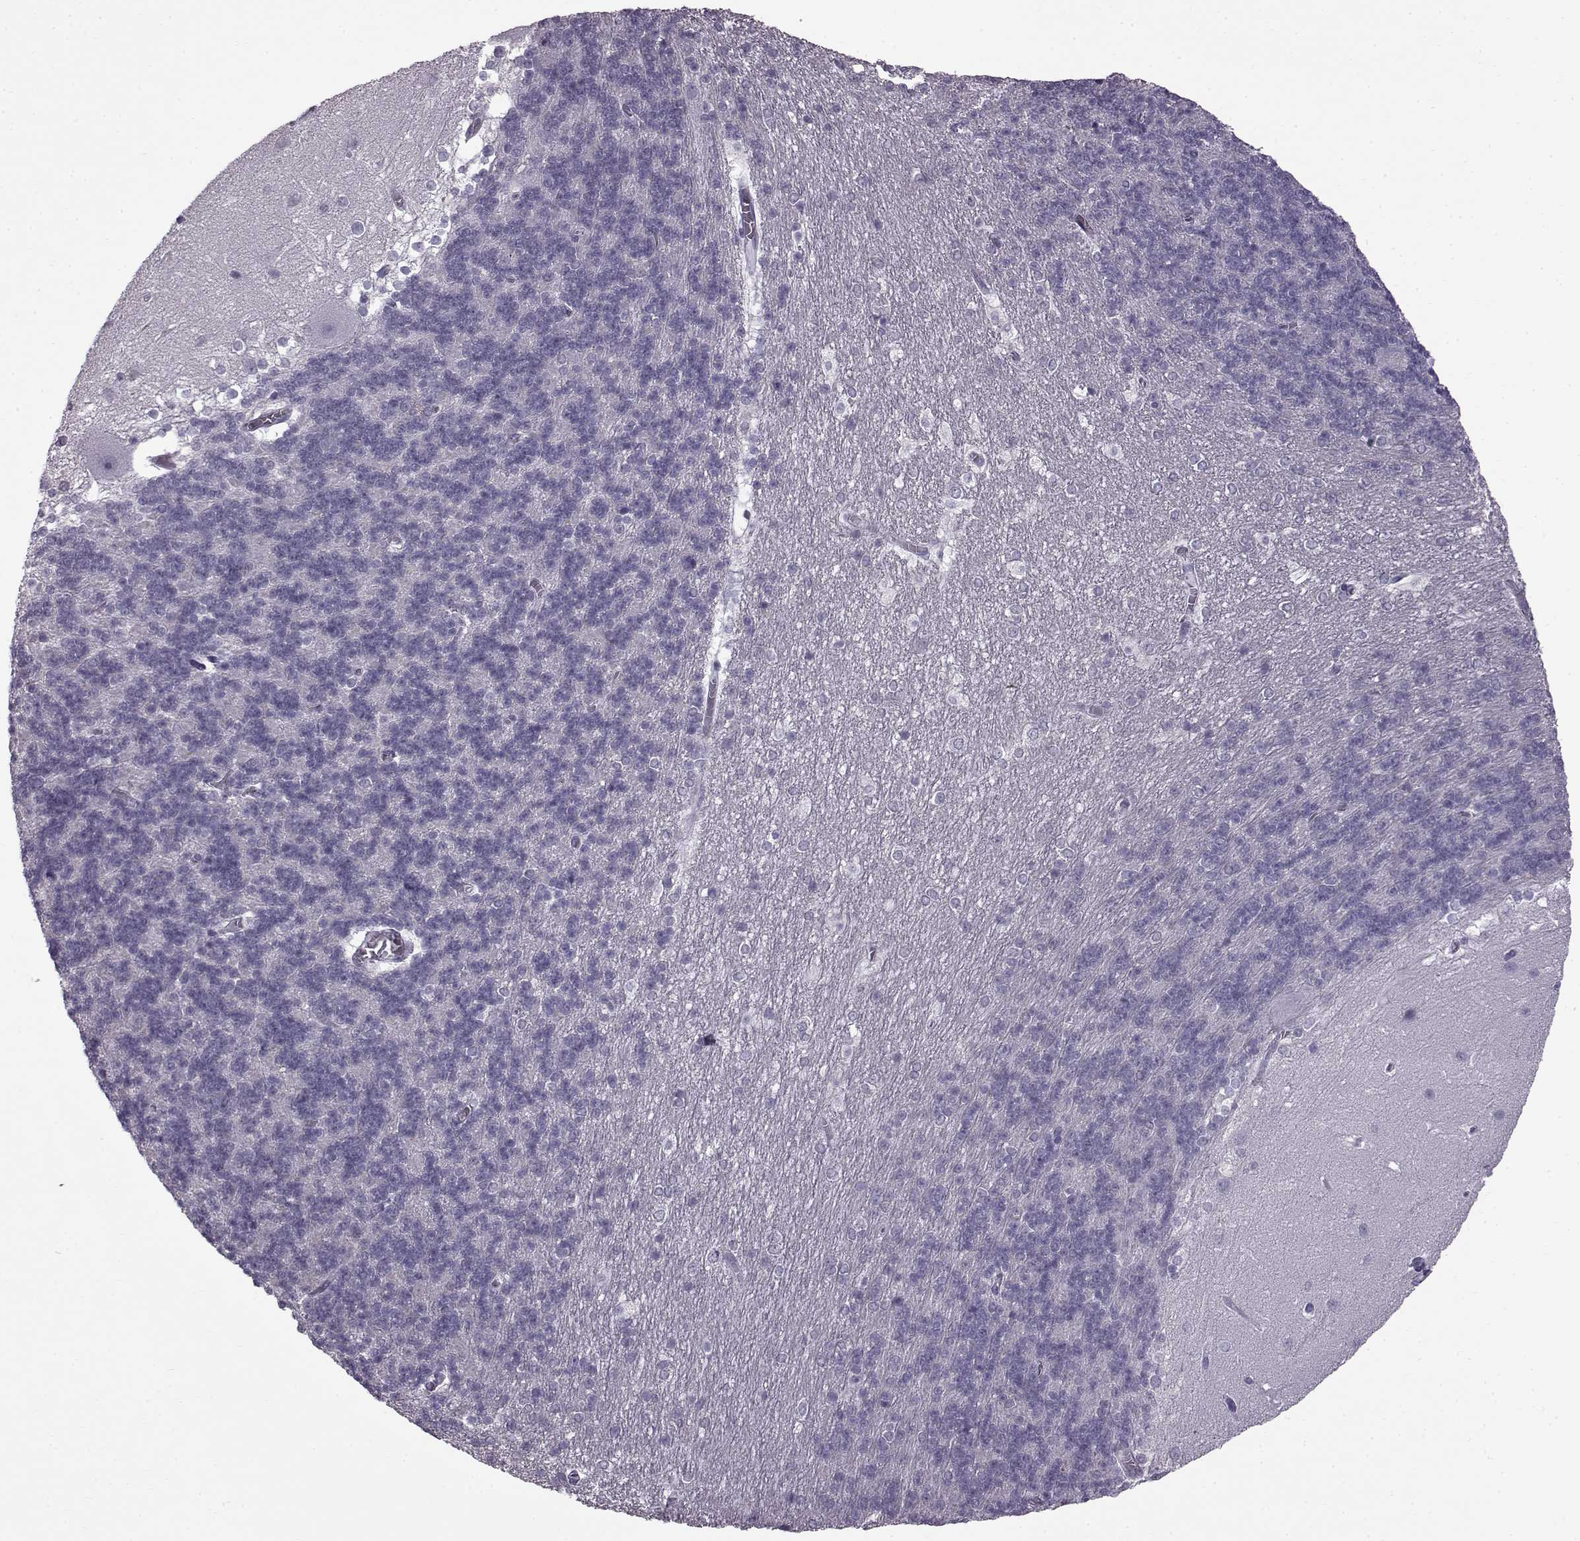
{"staining": {"intensity": "negative", "quantity": "none", "location": "none"}, "tissue": "cerebellum", "cell_type": "Cells in granular layer", "image_type": "normal", "snomed": [{"axis": "morphology", "description": "Normal tissue, NOS"}, {"axis": "topography", "description": "Cerebellum"}], "caption": "High power microscopy photomicrograph of an immunohistochemistry (IHC) photomicrograph of normal cerebellum, revealing no significant expression in cells in granular layer.", "gene": "SLC28A2", "patient": {"sex": "female", "age": 19}}